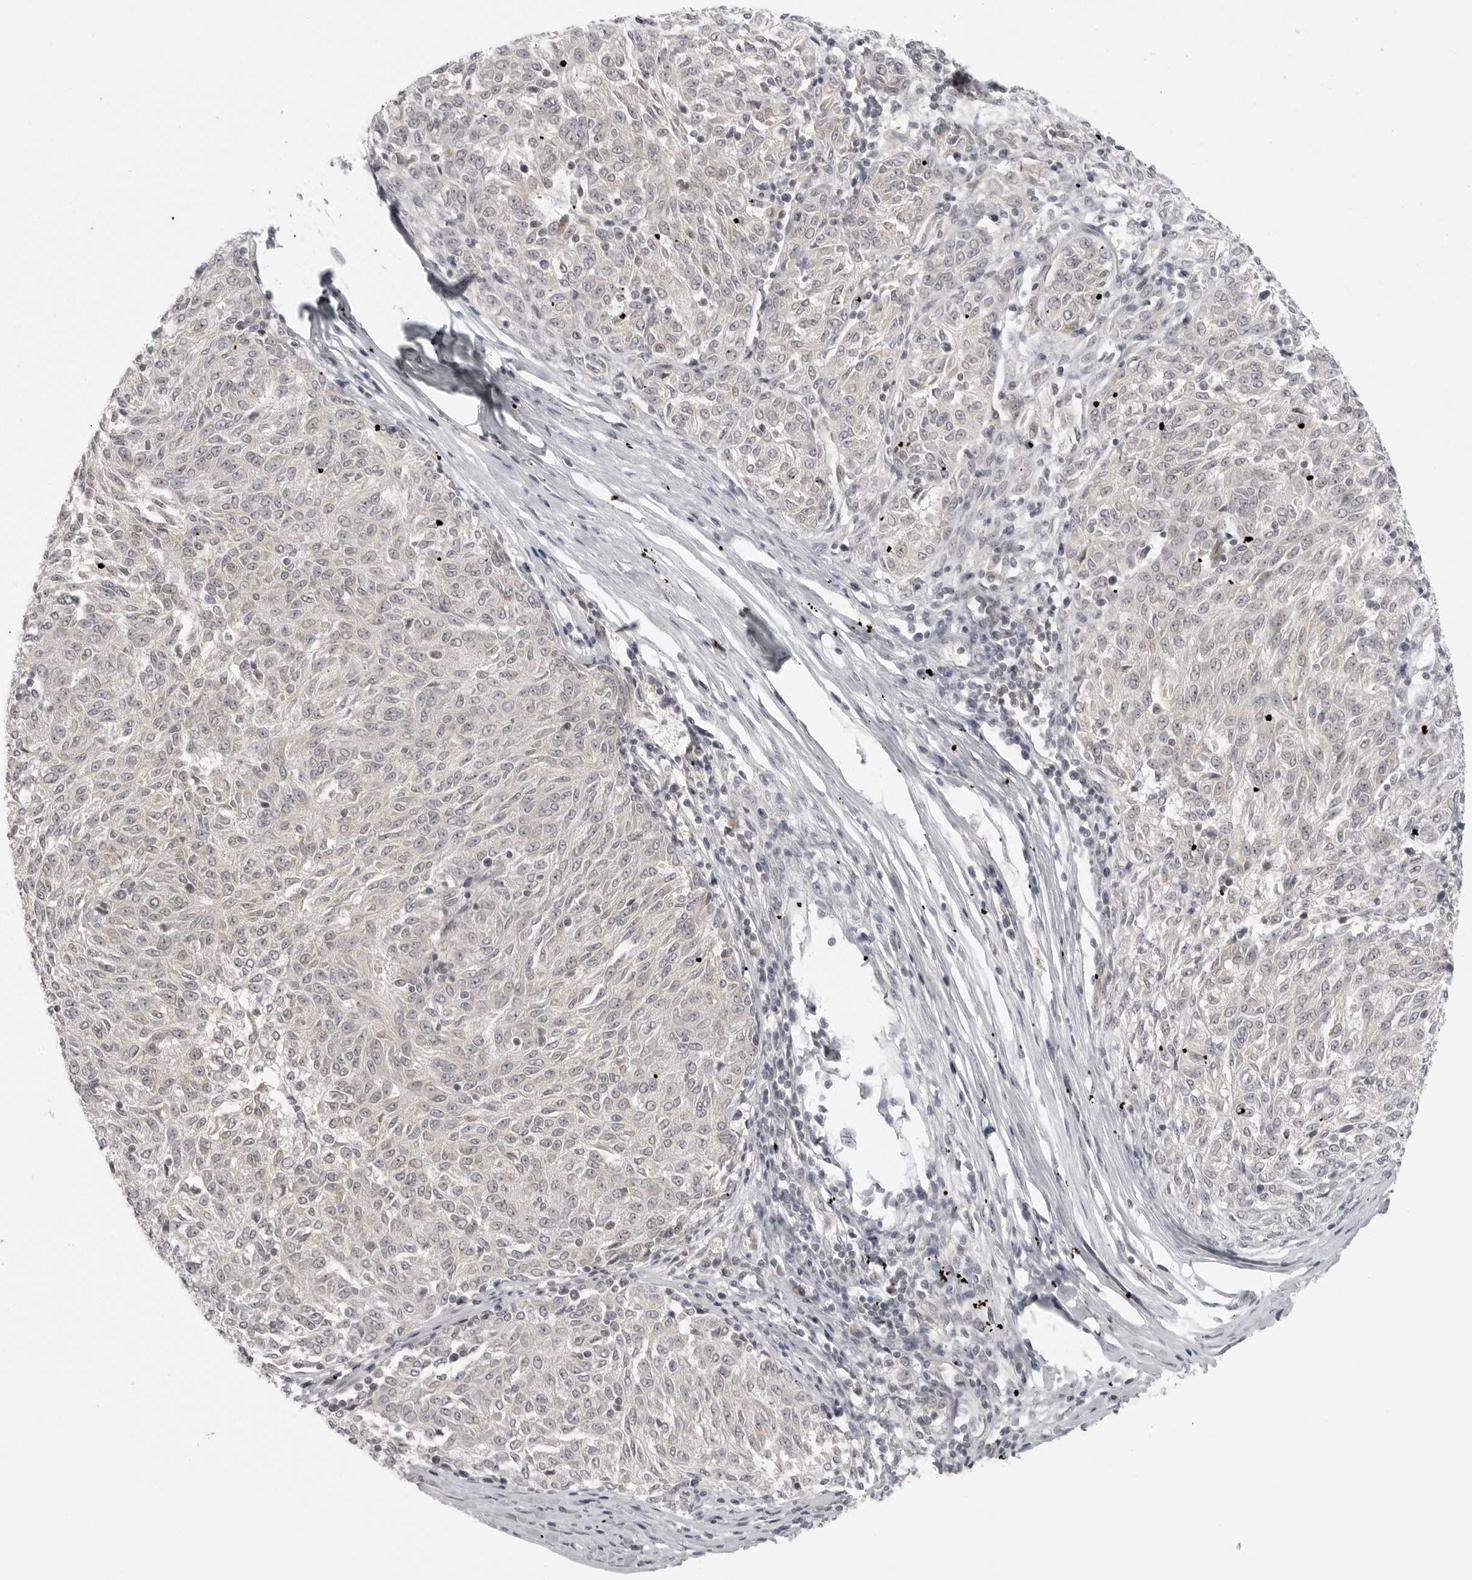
{"staining": {"intensity": "negative", "quantity": "none", "location": "none"}, "tissue": "melanoma", "cell_type": "Tumor cells", "image_type": "cancer", "snomed": [{"axis": "morphology", "description": "Malignant melanoma, NOS"}, {"axis": "topography", "description": "Skin"}], "caption": "This is an IHC image of melanoma. There is no expression in tumor cells.", "gene": "TUT4", "patient": {"sex": "female", "age": 72}}